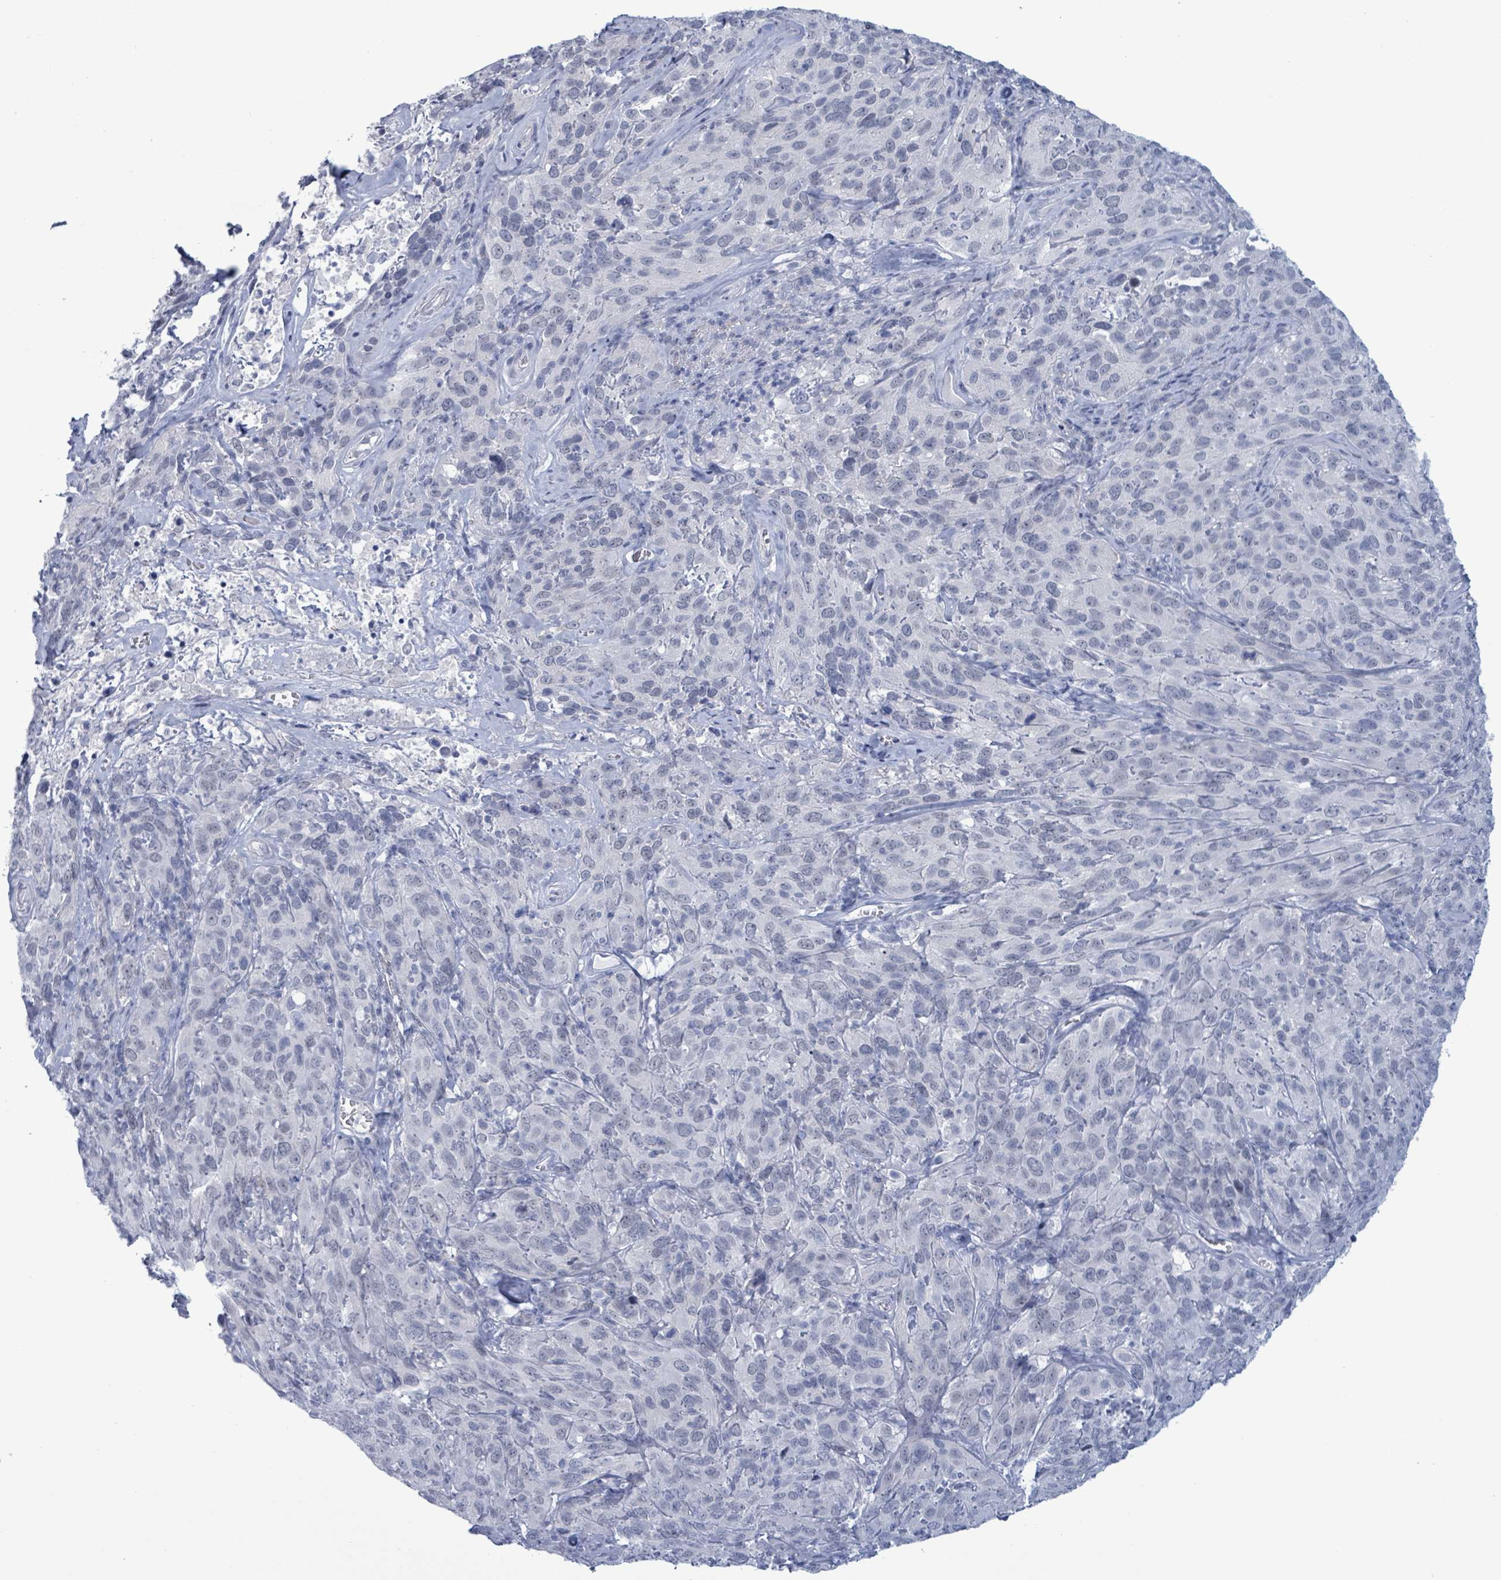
{"staining": {"intensity": "negative", "quantity": "none", "location": "none"}, "tissue": "cervical cancer", "cell_type": "Tumor cells", "image_type": "cancer", "snomed": [{"axis": "morphology", "description": "Squamous cell carcinoma, NOS"}, {"axis": "topography", "description": "Cervix"}], "caption": "Tumor cells show no significant staining in cervical cancer.", "gene": "ZNF771", "patient": {"sex": "female", "age": 51}}